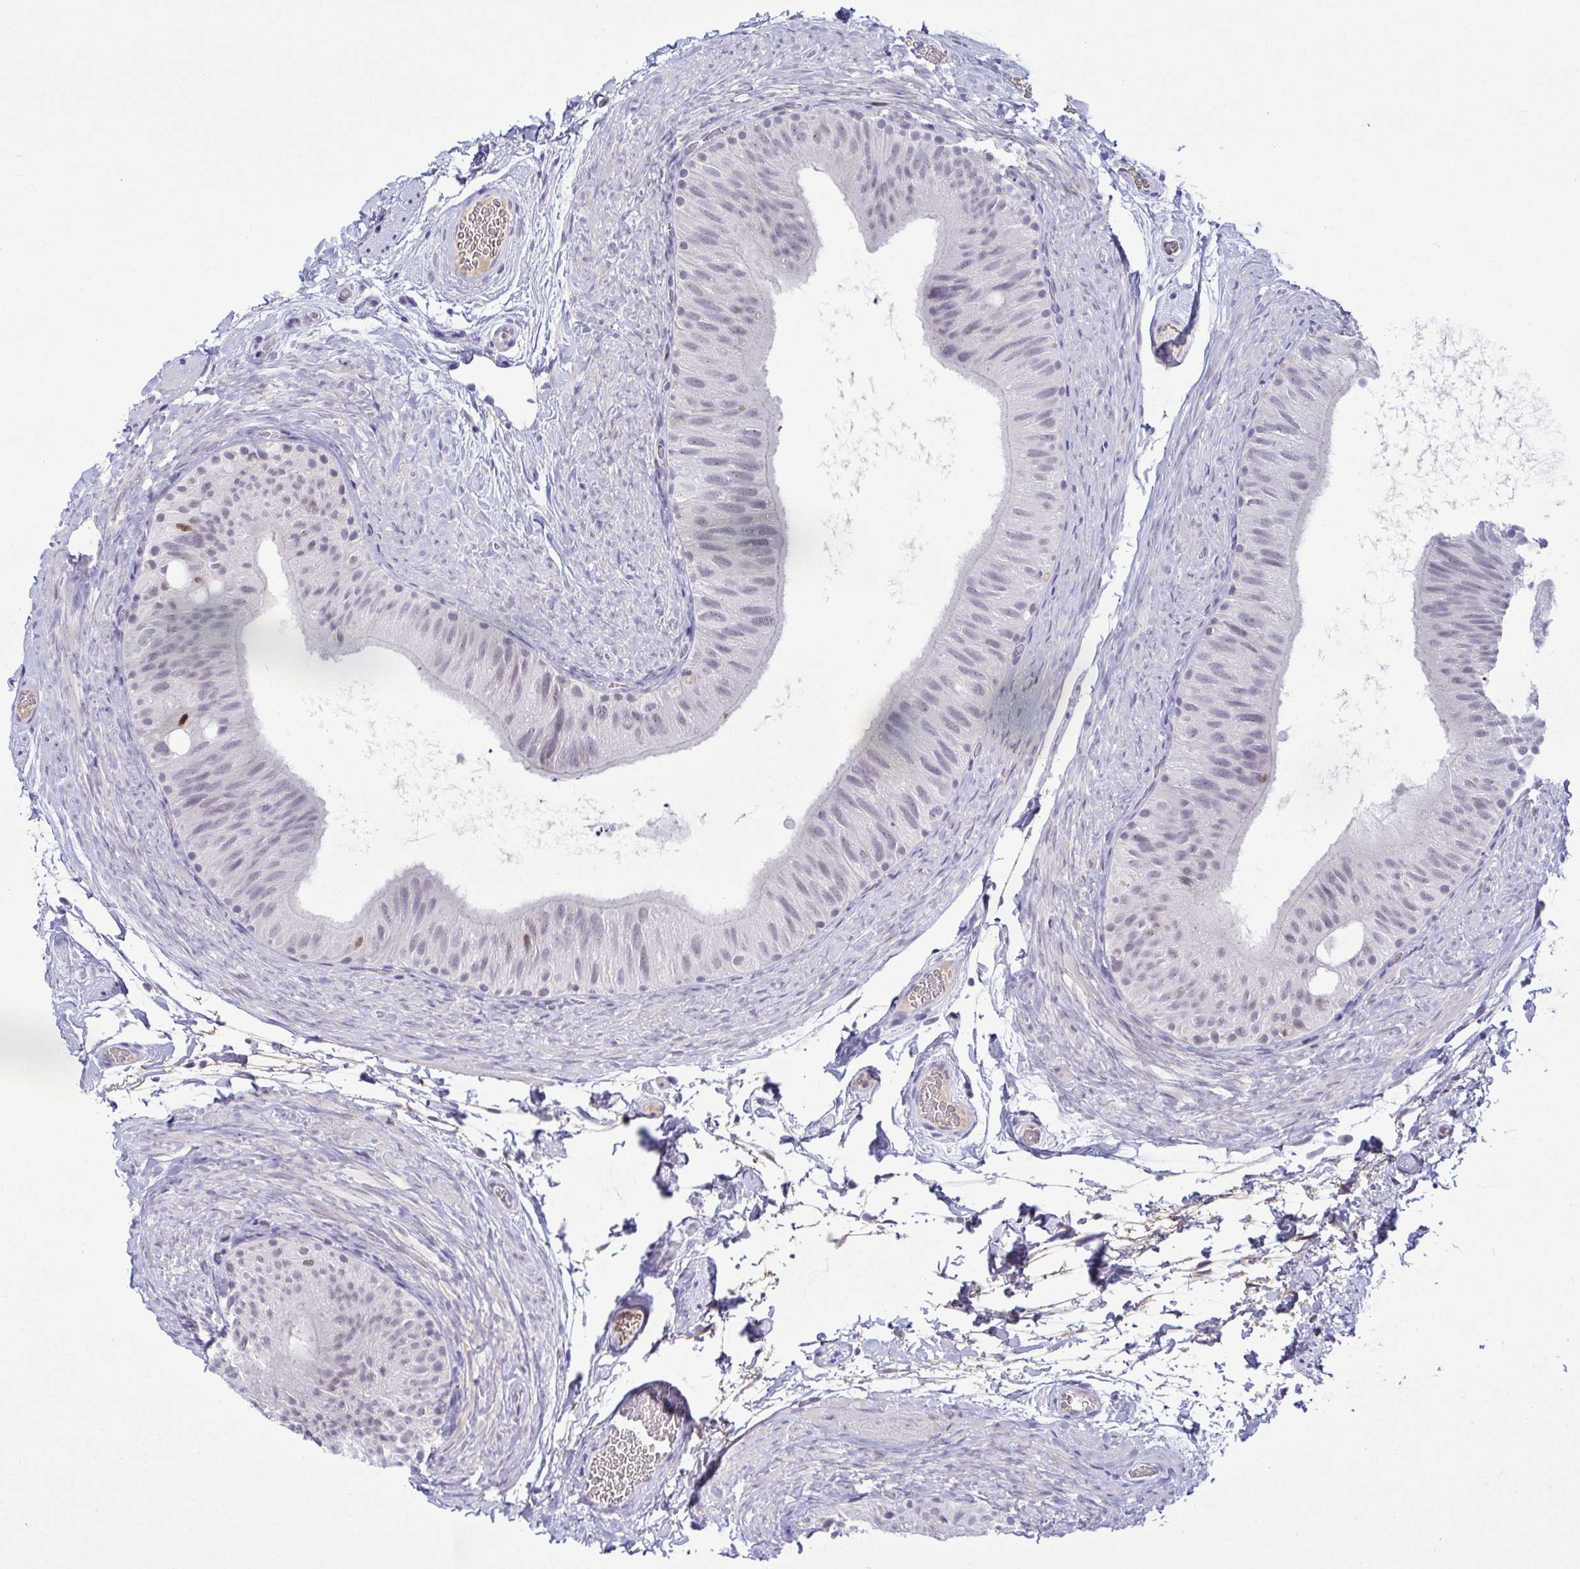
{"staining": {"intensity": "moderate", "quantity": "<25%", "location": "cytoplasmic/membranous"}, "tissue": "epididymis", "cell_type": "Glandular cells", "image_type": "normal", "snomed": [{"axis": "morphology", "description": "Normal tissue, NOS"}, {"axis": "topography", "description": "Epididymis, spermatic cord, NOS"}, {"axis": "topography", "description": "Epididymis"}], "caption": "Glandular cells show low levels of moderate cytoplasmic/membranous staining in about <25% of cells in benign epididymis.", "gene": "TIPIN", "patient": {"sex": "male", "age": 31}}